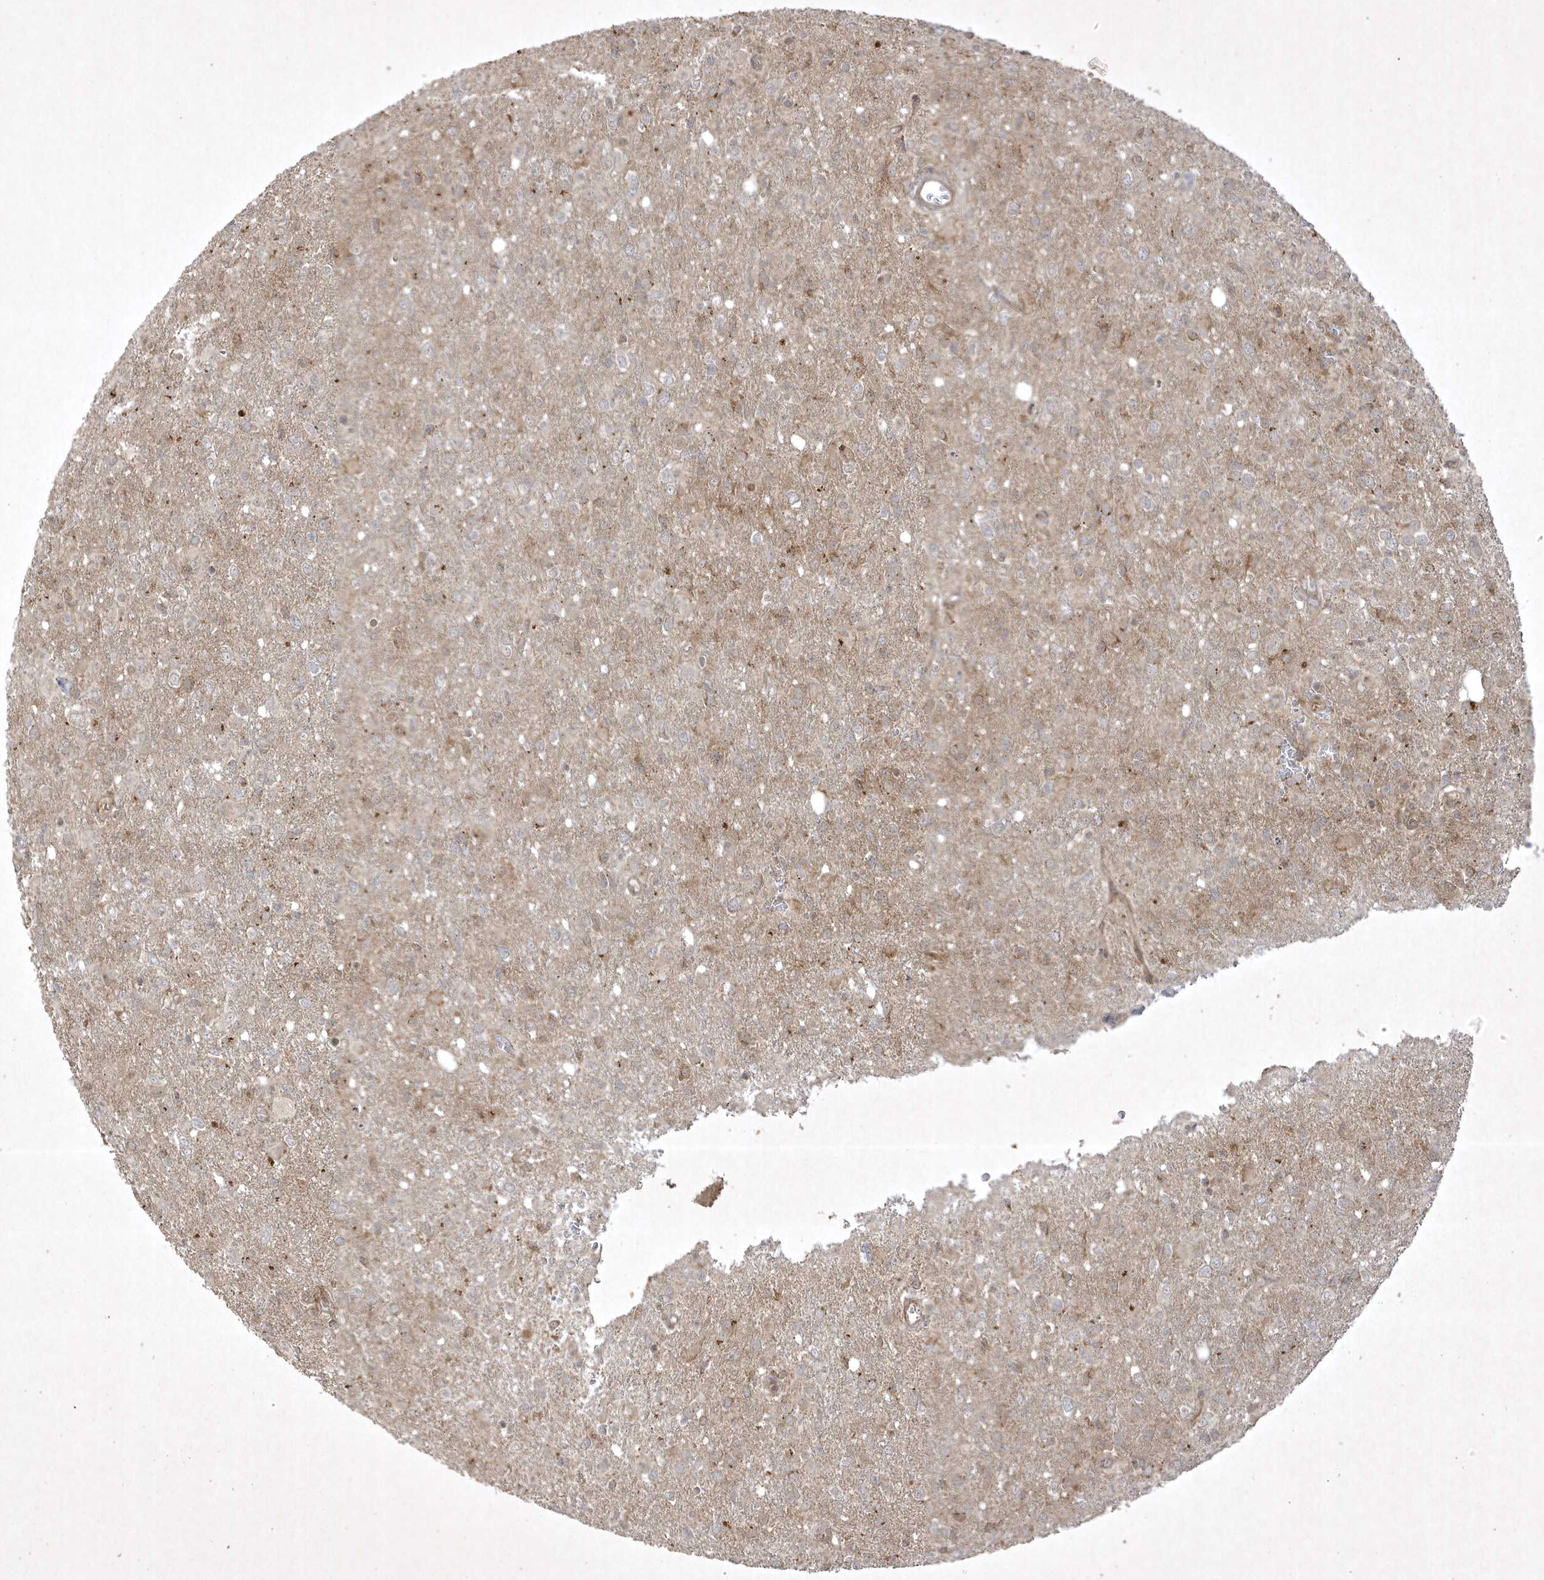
{"staining": {"intensity": "negative", "quantity": "none", "location": "none"}, "tissue": "glioma", "cell_type": "Tumor cells", "image_type": "cancer", "snomed": [{"axis": "morphology", "description": "Glioma, malignant, High grade"}, {"axis": "topography", "description": "Brain"}], "caption": "This photomicrograph is of malignant glioma (high-grade) stained with IHC to label a protein in brown with the nuclei are counter-stained blue. There is no expression in tumor cells. The staining was performed using DAB (3,3'-diaminobenzidine) to visualize the protein expression in brown, while the nuclei were stained in blue with hematoxylin (Magnification: 20x).", "gene": "FAM83C", "patient": {"sex": "female", "age": 57}}